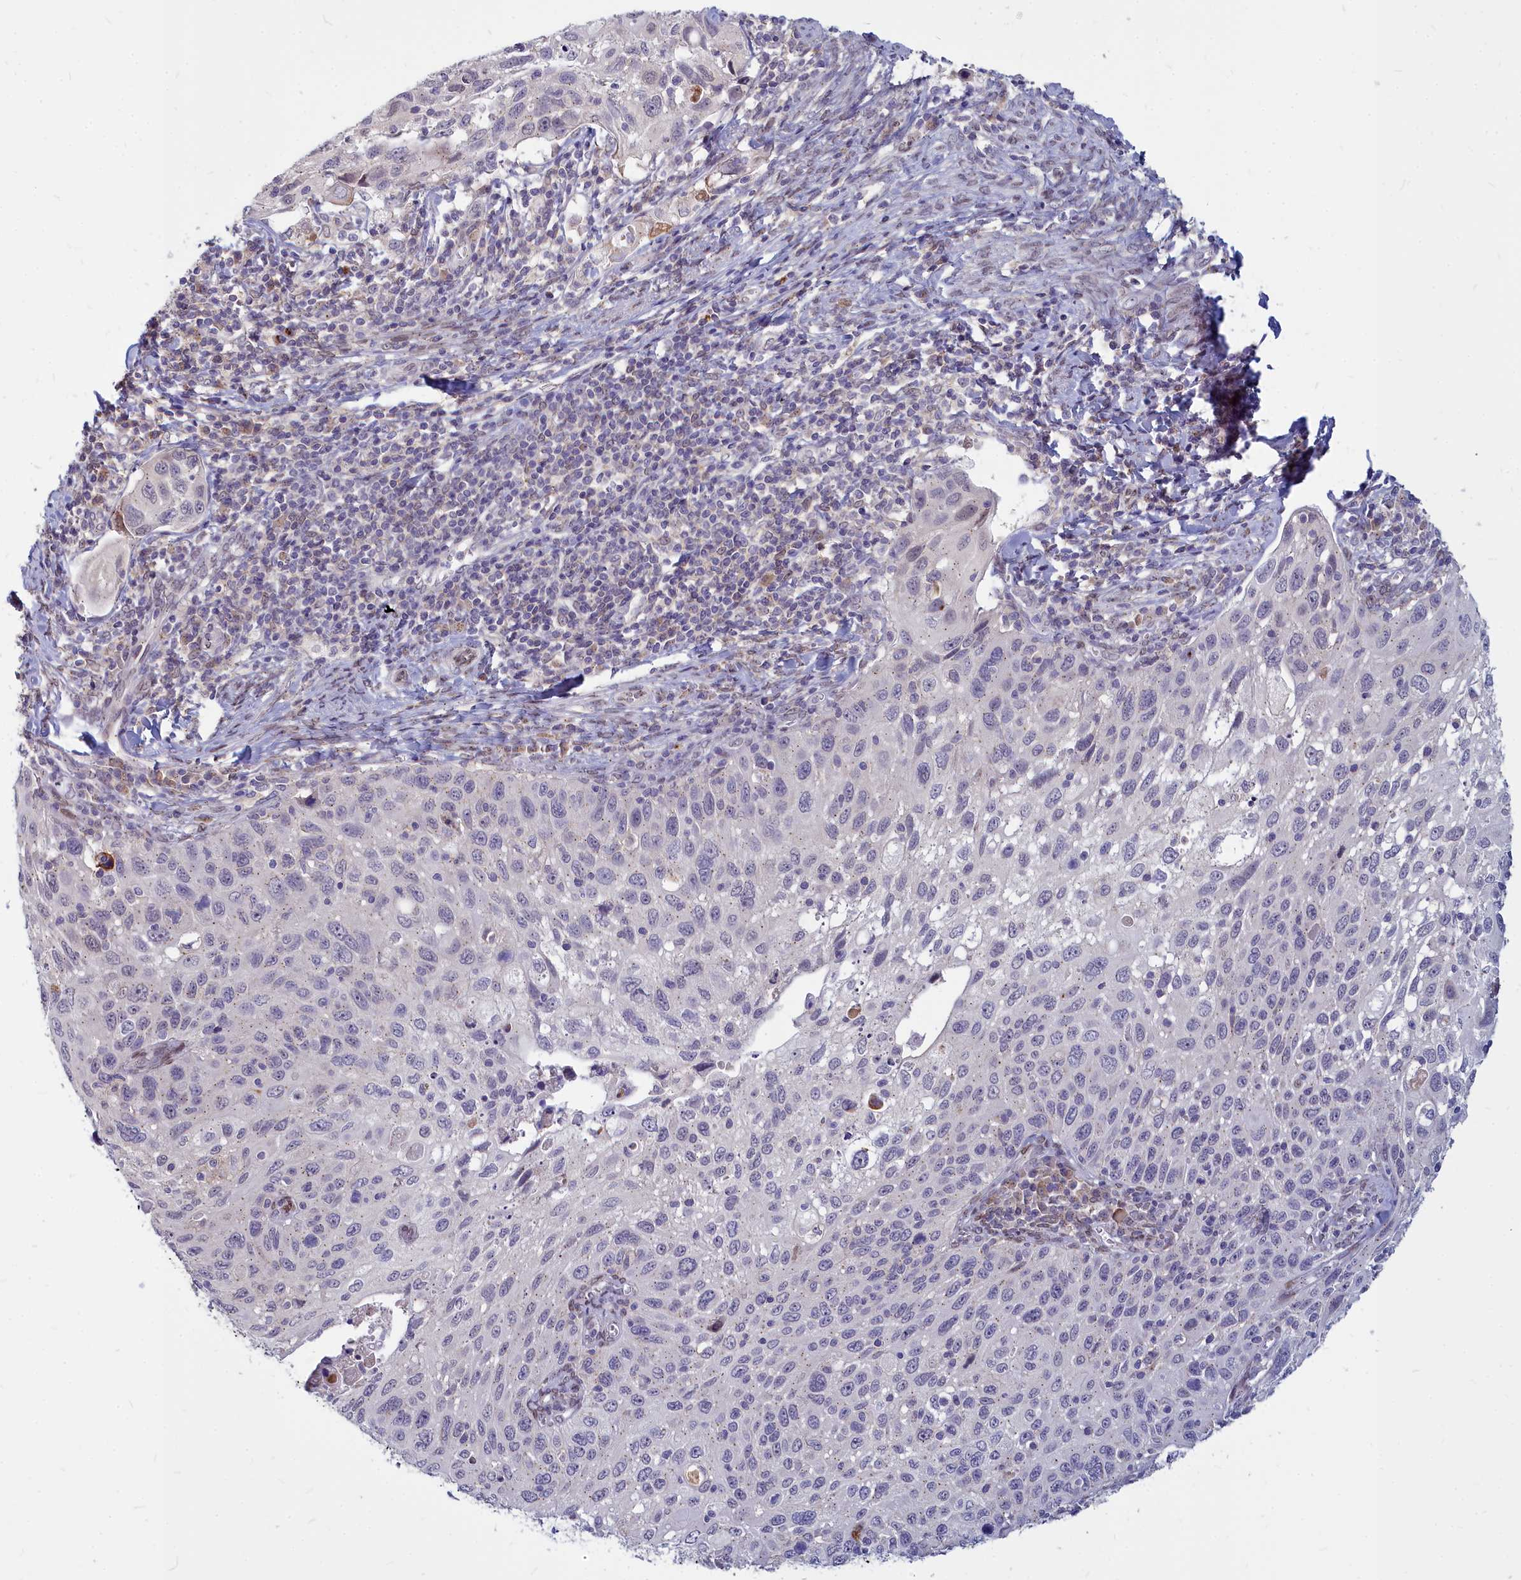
{"staining": {"intensity": "negative", "quantity": "none", "location": "none"}, "tissue": "cervical cancer", "cell_type": "Tumor cells", "image_type": "cancer", "snomed": [{"axis": "morphology", "description": "Squamous cell carcinoma, NOS"}, {"axis": "topography", "description": "Cervix"}], "caption": "High power microscopy histopathology image of an immunohistochemistry (IHC) photomicrograph of cervical cancer (squamous cell carcinoma), revealing no significant positivity in tumor cells. (DAB (3,3'-diaminobenzidine) immunohistochemistry (IHC) with hematoxylin counter stain).", "gene": "NOXA1", "patient": {"sex": "female", "age": 70}}